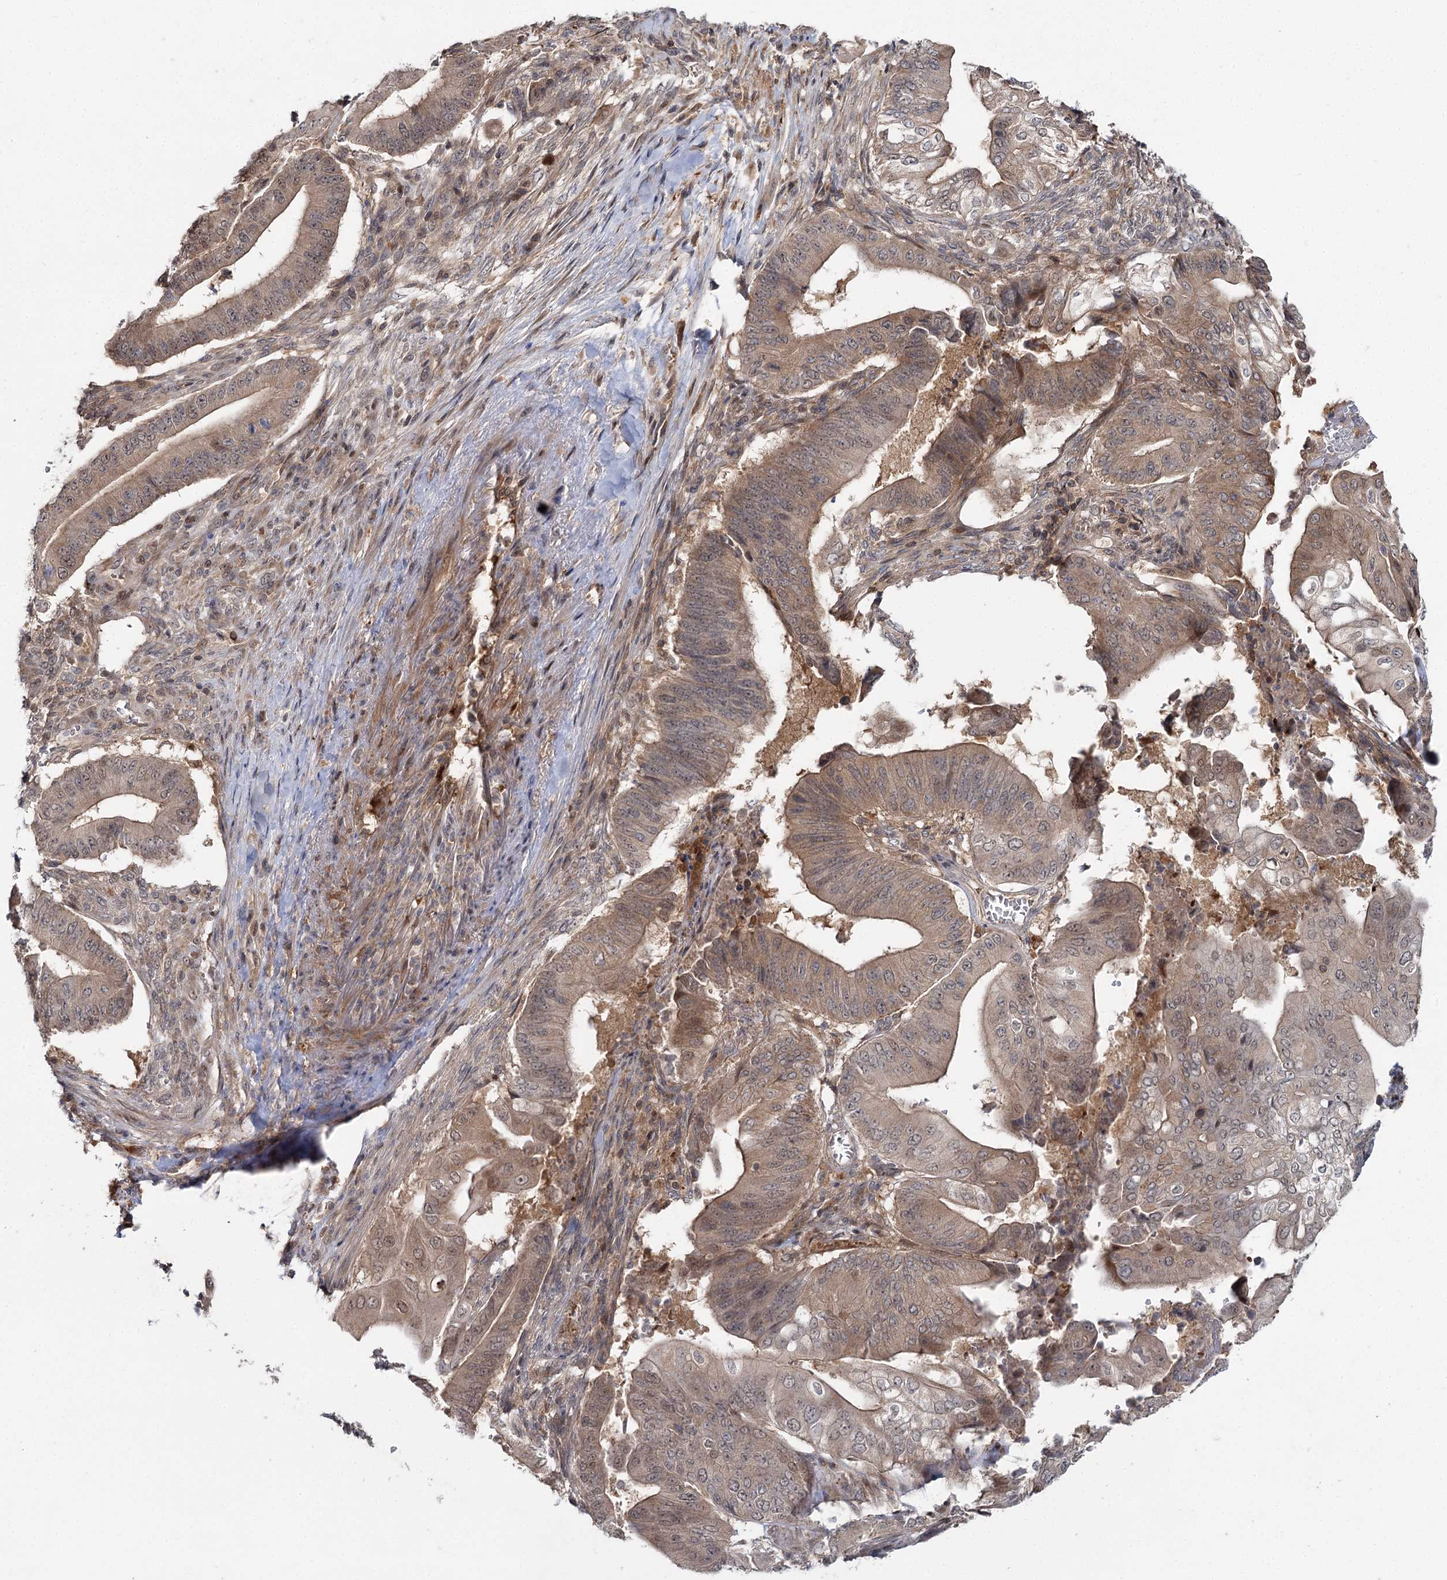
{"staining": {"intensity": "weak", "quantity": ">75%", "location": "cytoplasmic/membranous,nuclear"}, "tissue": "pancreatic cancer", "cell_type": "Tumor cells", "image_type": "cancer", "snomed": [{"axis": "morphology", "description": "Adenocarcinoma, NOS"}, {"axis": "topography", "description": "Pancreas"}], "caption": "IHC of human pancreatic adenocarcinoma reveals low levels of weak cytoplasmic/membranous and nuclear staining in about >75% of tumor cells. (Stains: DAB in brown, nuclei in blue, Microscopy: brightfield microscopy at high magnification).", "gene": "WDR44", "patient": {"sex": "female", "age": 77}}